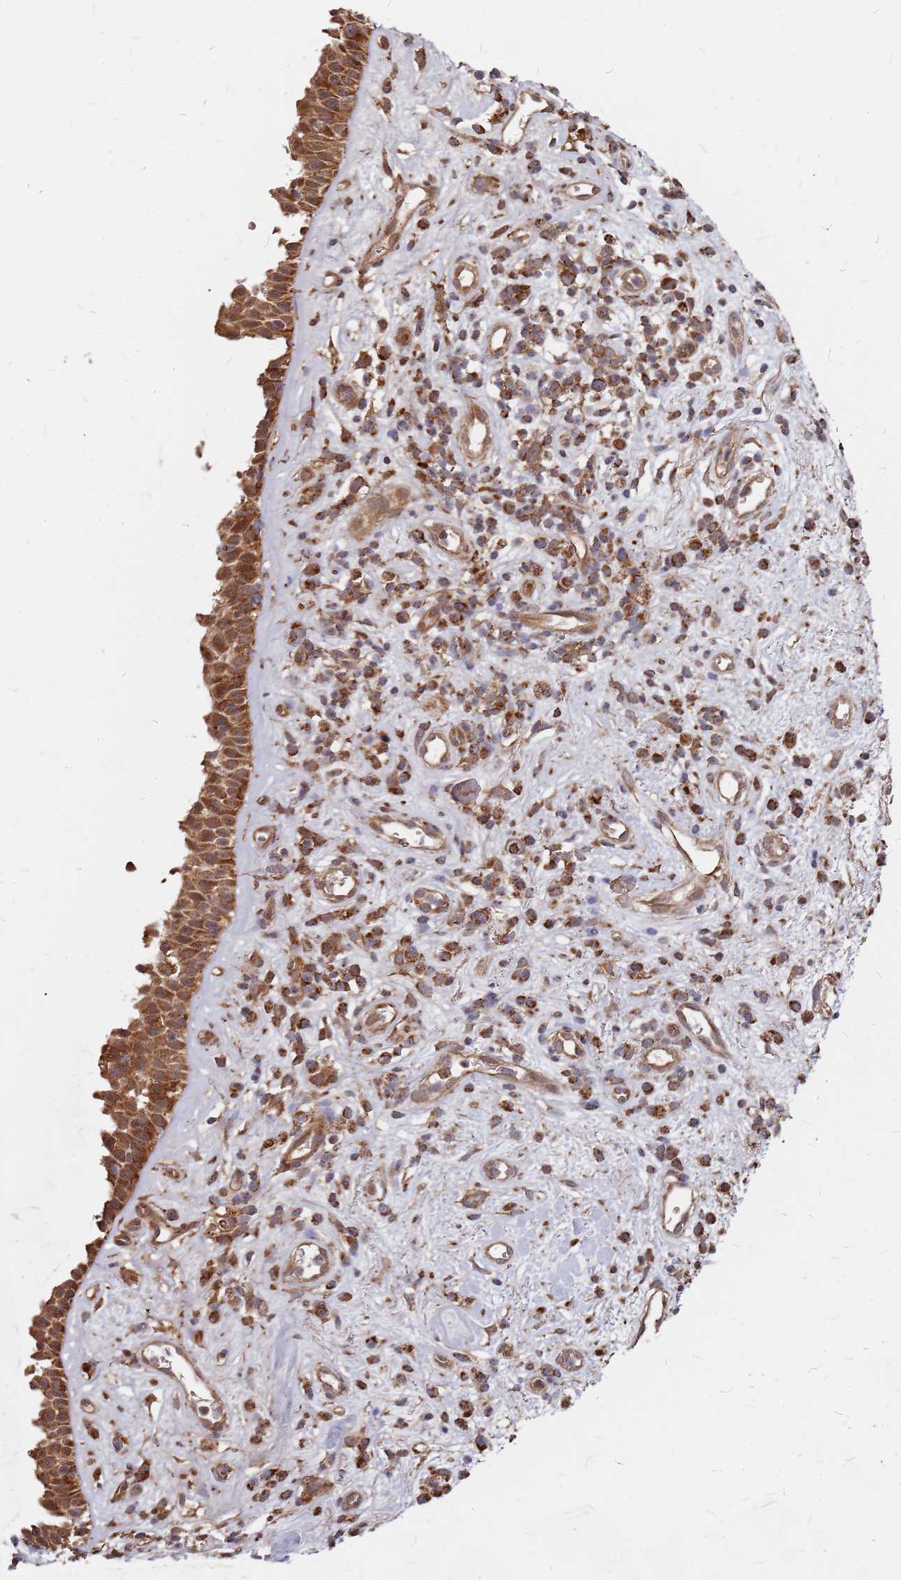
{"staining": {"intensity": "strong", "quantity": ">75%", "location": "cytoplasmic/membranous"}, "tissue": "nasopharynx", "cell_type": "Respiratory epithelial cells", "image_type": "normal", "snomed": [{"axis": "morphology", "description": "Normal tissue, NOS"}, {"axis": "morphology", "description": "Squamous cell carcinoma, NOS"}, {"axis": "topography", "description": "Nasopharynx"}, {"axis": "topography", "description": "Head-Neck"}], "caption": "Nasopharynx stained for a protein exhibits strong cytoplasmic/membranous positivity in respiratory epithelial cells. (IHC, brightfield microscopy, high magnification).", "gene": "TRABD", "patient": {"sex": "male", "age": 85}}